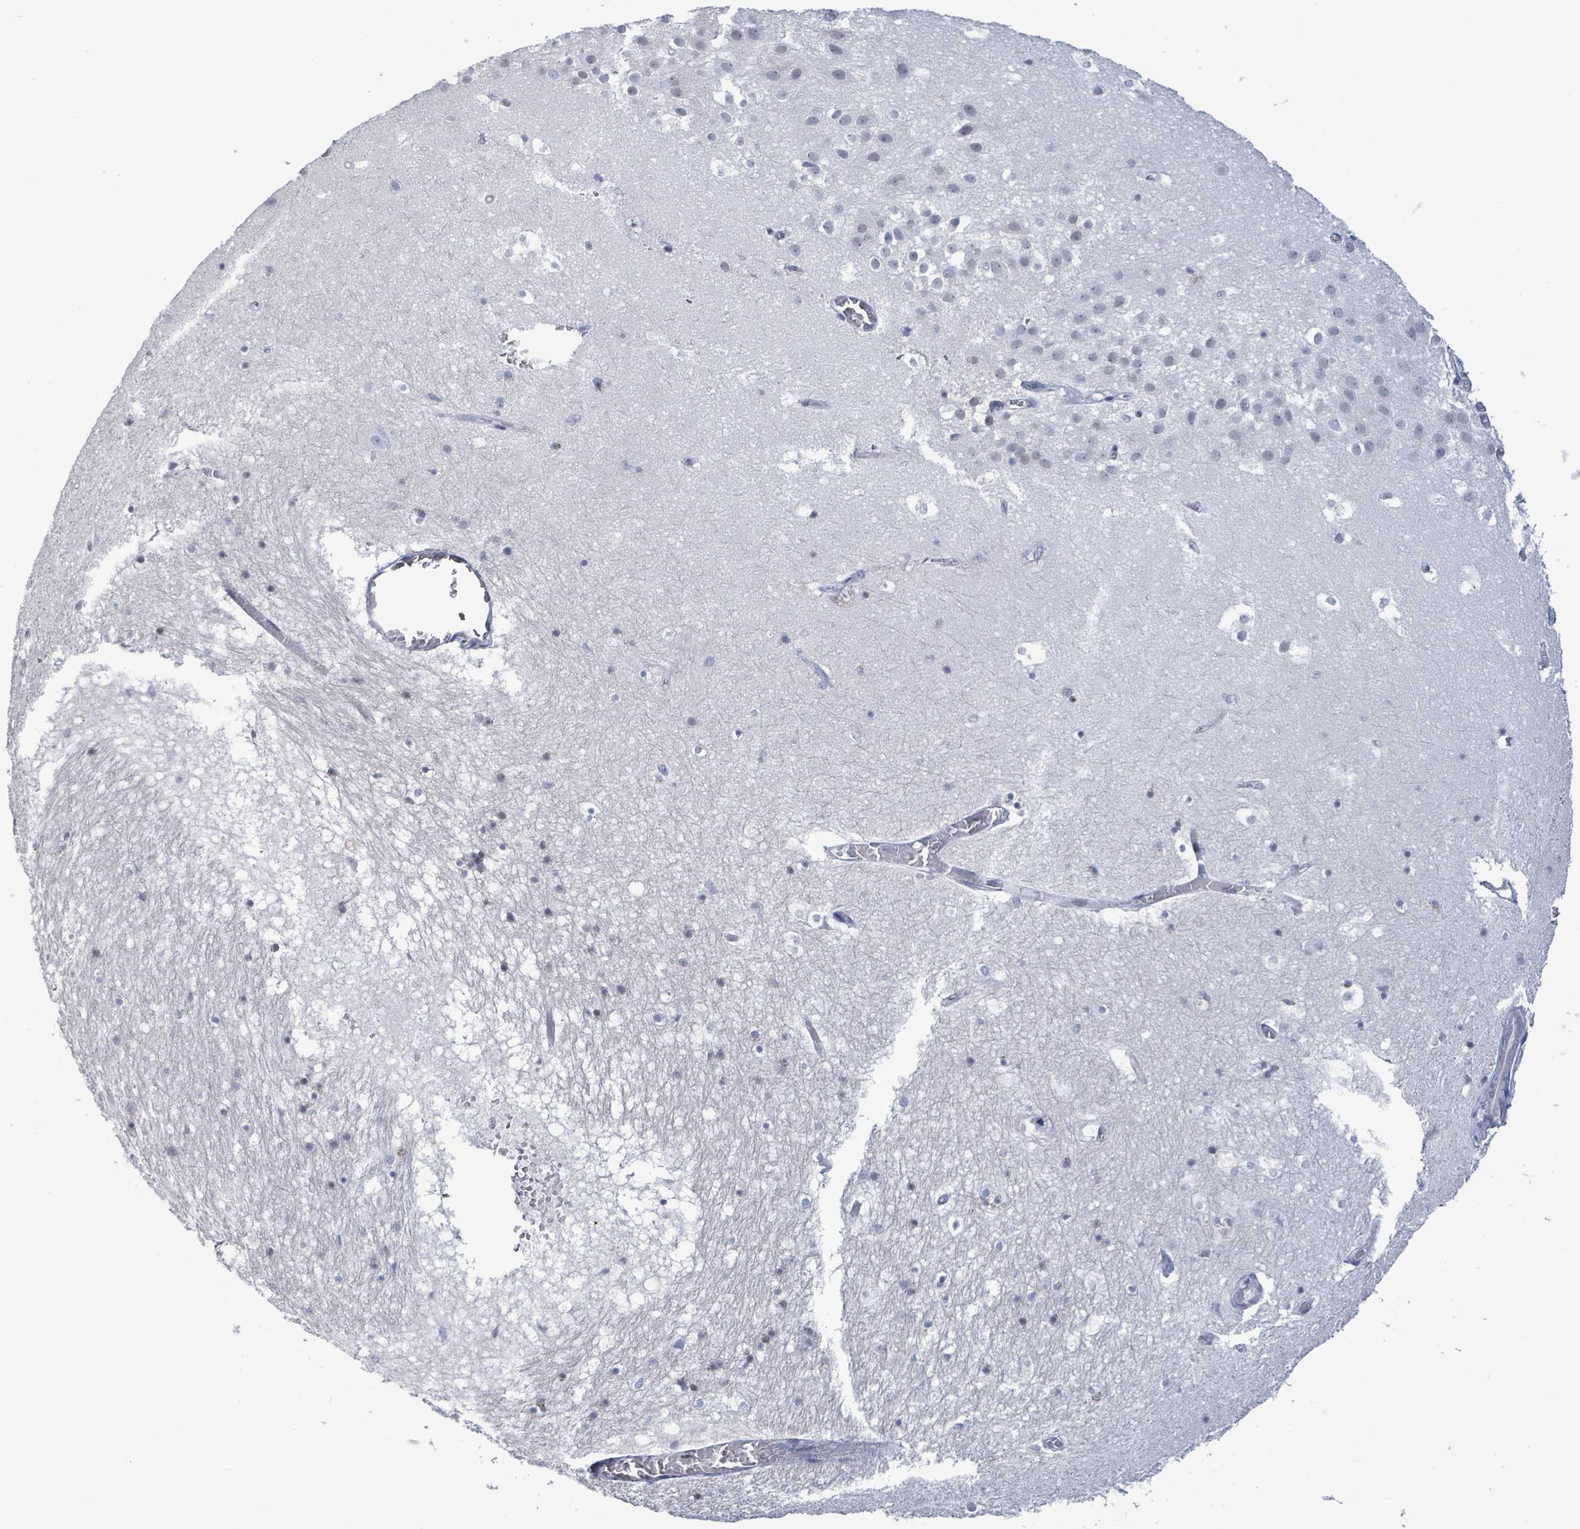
{"staining": {"intensity": "negative", "quantity": "none", "location": "none"}, "tissue": "hippocampus", "cell_type": "Glial cells", "image_type": "normal", "snomed": [{"axis": "morphology", "description": "Normal tissue, NOS"}, {"axis": "topography", "description": "Hippocampus"}], "caption": "Human hippocampus stained for a protein using immunohistochemistry shows no expression in glial cells.", "gene": "NTN3", "patient": {"sex": "female", "age": 52}}